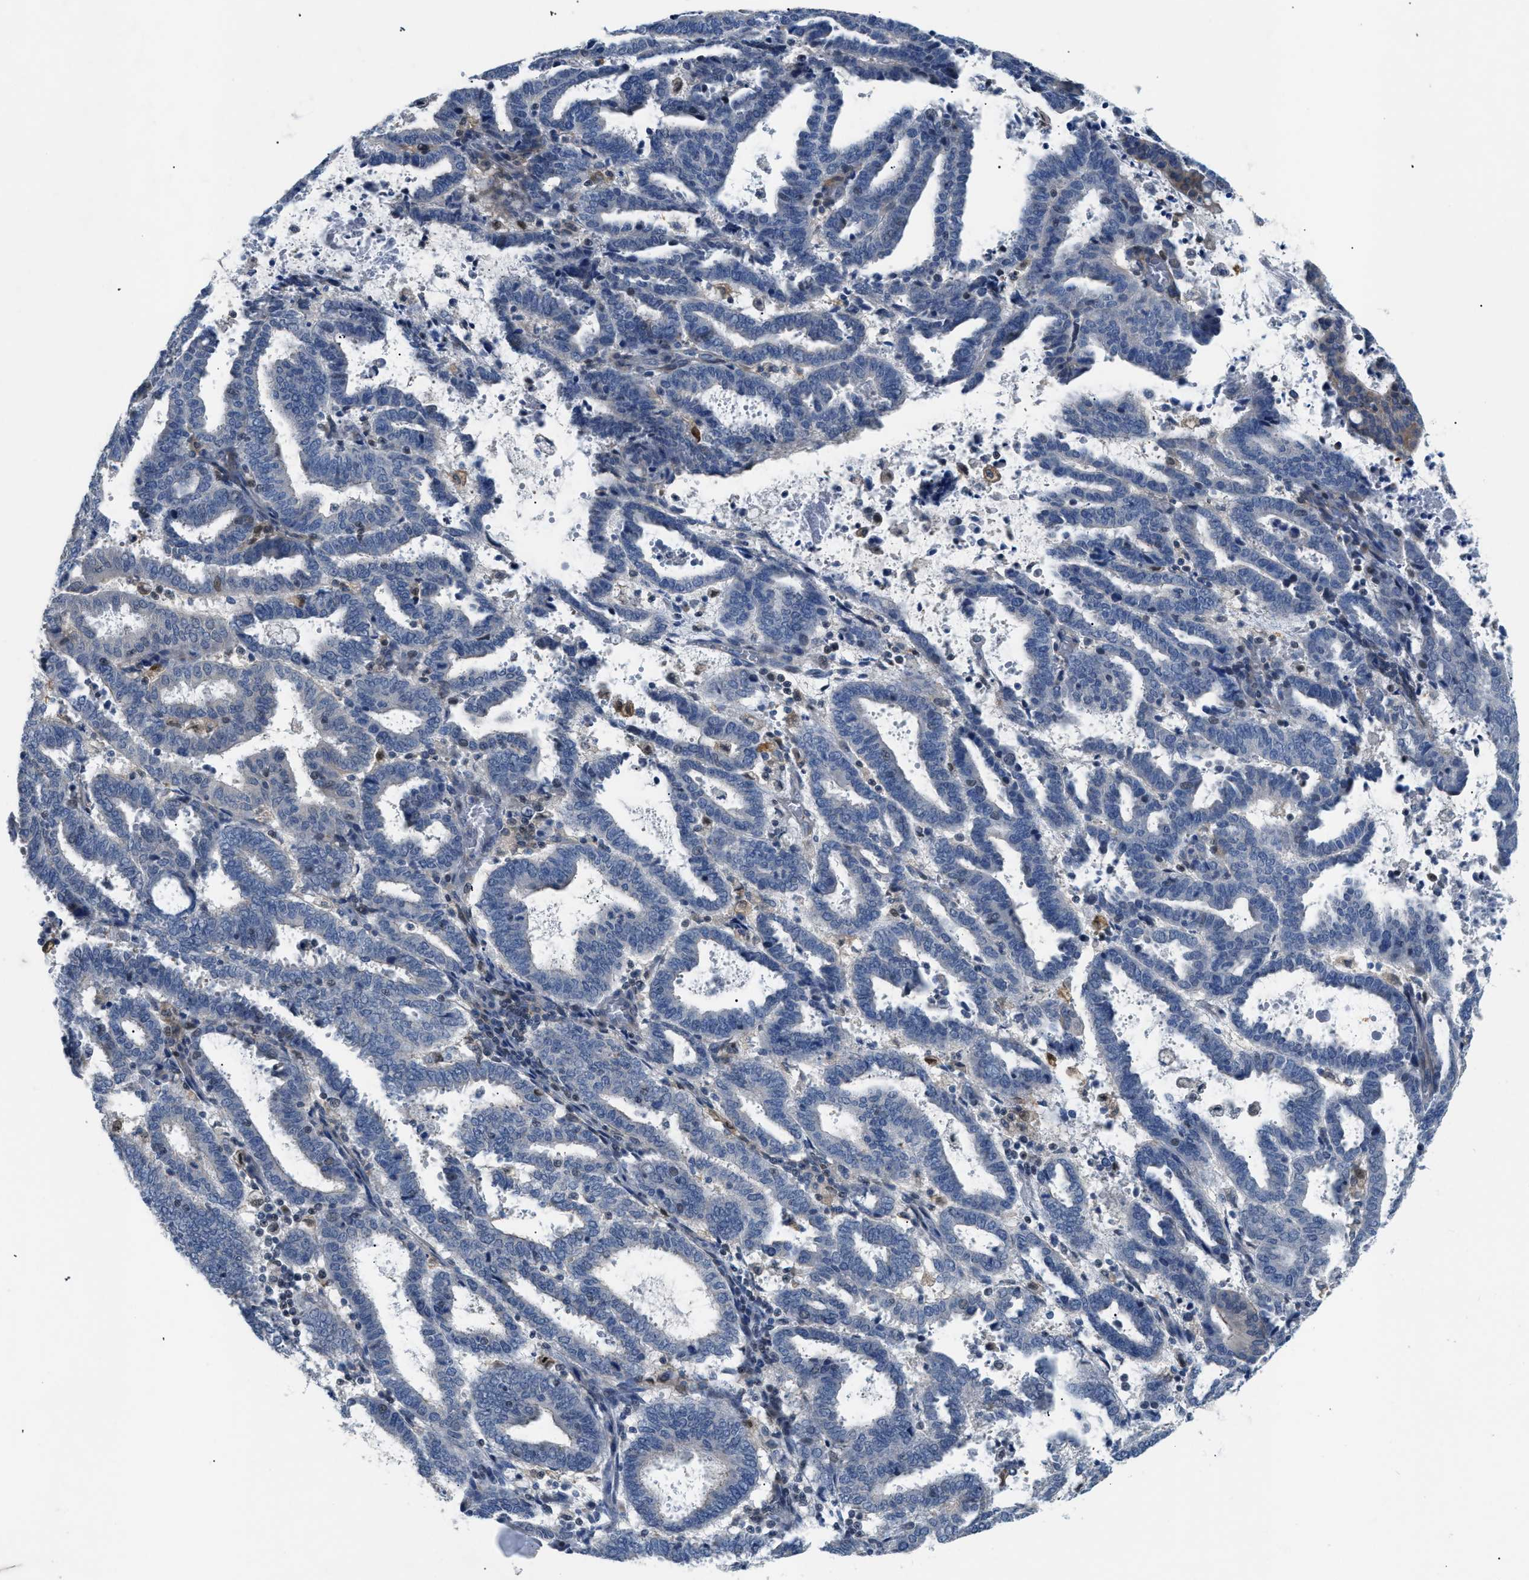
{"staining": {"intensity": "weak", "quantity": "<25%", "location": "nuclear"}, "tissue": "endometrial cancer", "cell_type": "Tumor cells", "image_type": "cancer", "snomed": [{"axis": "morphology", "description": "Adenocarcinoma, NOS"}, {"axis": "topography", "description": "Uterus"}], "caption": "This is an immunohistochemistry (IHC) micrograph of human endometrial cancer (adenocarcinoma). There is no positivity in tumor cells.", "gene": "FDCSP", "patient": {"sex": "female", "age": 83}}